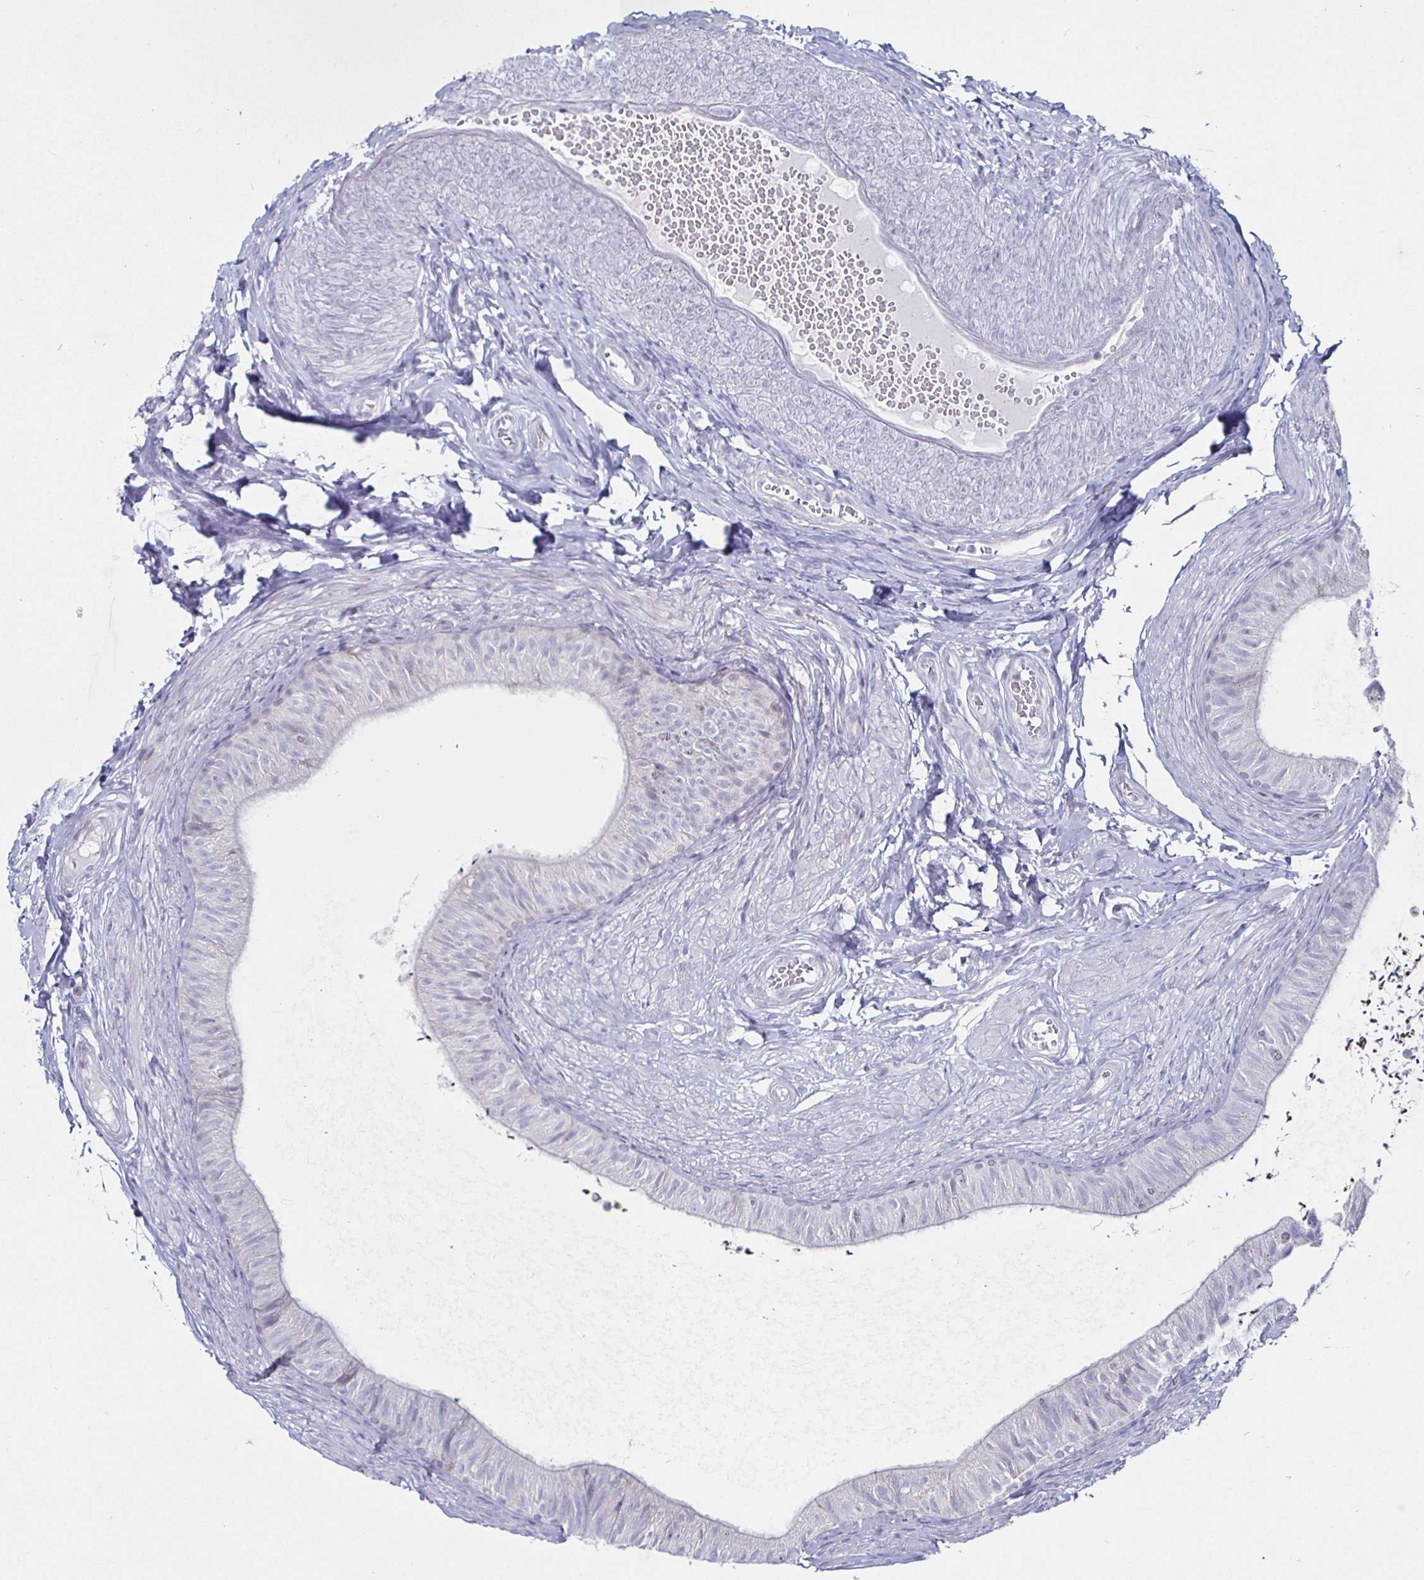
{"staining": {"intensity": "weak", "quantity": "<25%", "location": "cytoplasmic/membranous"}, "tissue": "epididymis", "cell_type": "Glandular cells", "image_type": "normal", "snomed": [{"axis": "morphology", "description": "Normal tissue, NOS"}, {"axis": "topography", "description": "Epididymis, spermatic cord, NOS"}, {"axis": "topography", "description": "Epididymis"}, {"axis": "topography", "description": "Peripheral nerve tissue"}], "caption": "This is an IHC image of unremarkable epididymis. There is no positivity in glandular cells.", "gene": "DMRTB1", "patient": {"sex": "male", "age": 29}}